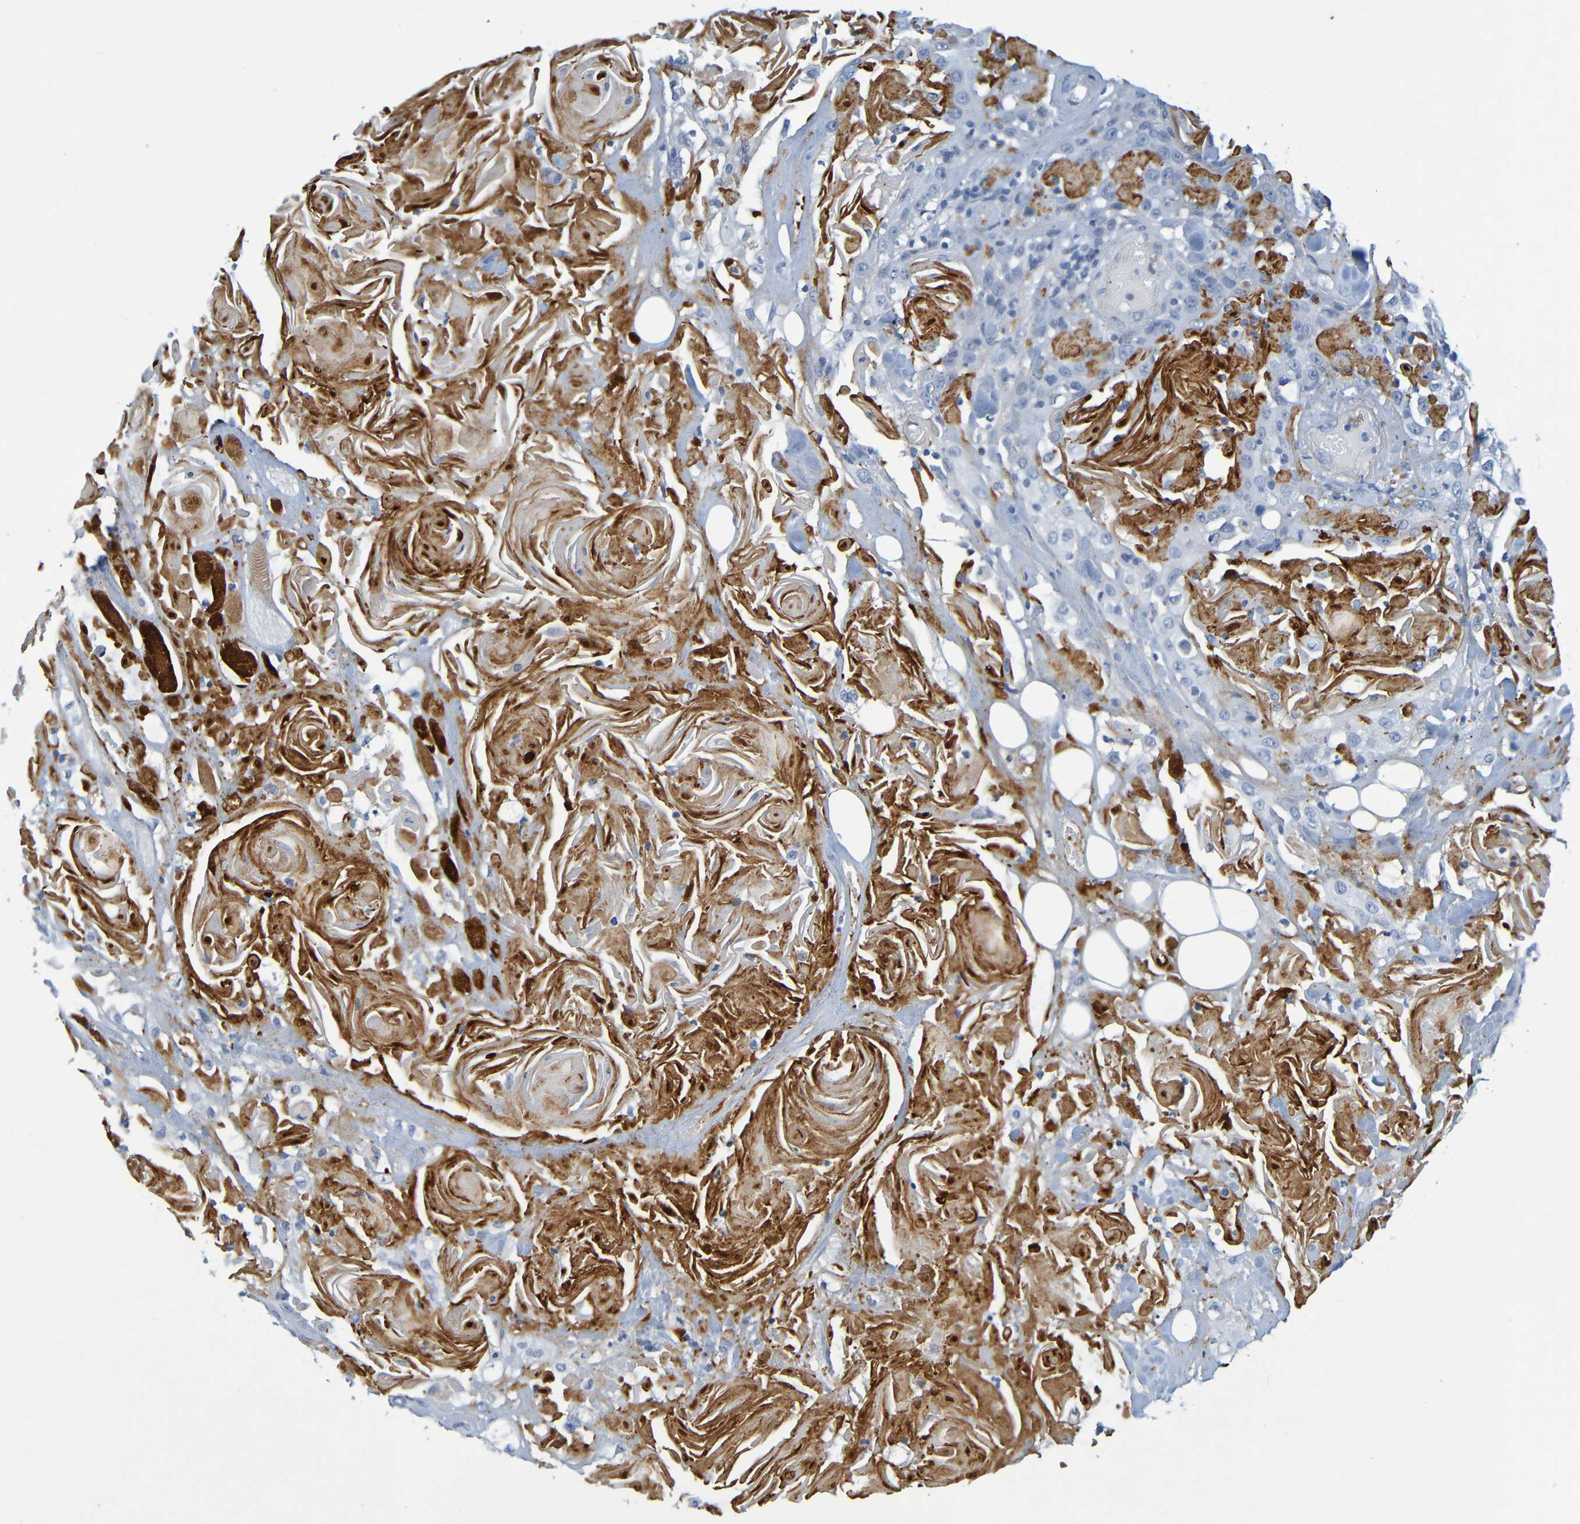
{"staining": {"intensity": "negative", "quantity": "none", "location": "none"}, "tissue": "head and neck cancer", "cell_type": "Tumor cells", "image_type": "cancer", "snomed": [{"axis": "morphology", "description": "Squamous cell carcinoma, NOS"}, {"axis": "topography", "description": "Head-Neck"}], "caption": "Tumor cells are negative for protein expression in human head and neck cancer.", "gene": "IL10", "patient": {"sex": "female", "age": 84}}